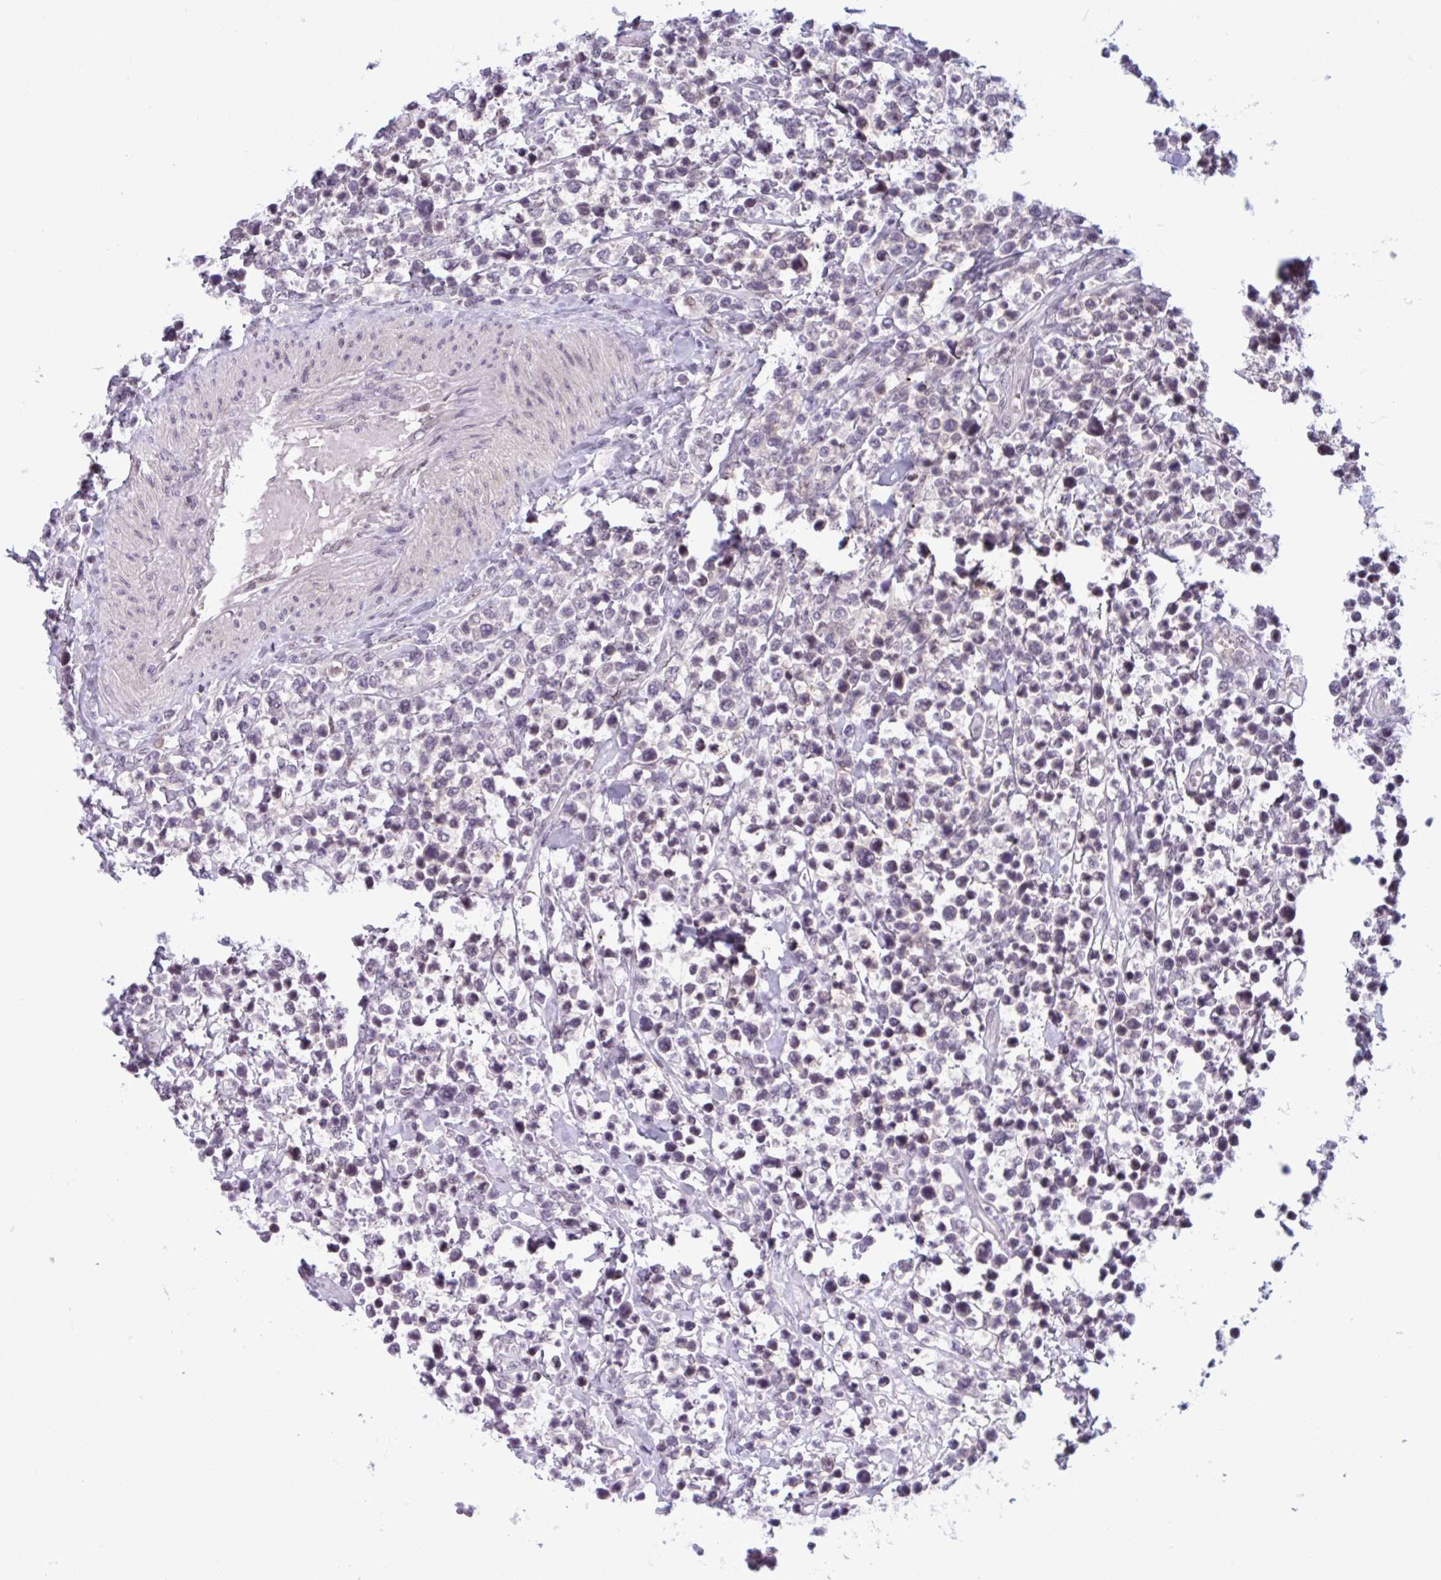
{"staining": {"intensity": "negative", "quantity": "none", "location": "none"}, "tissue": "lymphoma", "cell_type": "Tumor cells", "image_type": "cancer", "snomed": [{"axis": "morphology", "description": "Malignant lymphoma, non-Hodgkin's type, High grade"}, {"axis": "topography", "description": "Soft tissue"}], "caption": "Immunohistochemistry (IHC) micrograph of human high-grade malignant lymphoma, non-Hodgkin's type stained for a protein (brown), which reveals no expression in tumor cells. Nuclei are stained in blue.", "gene": "TTC7B", "patient": {"sex": "female", "age": 56}}